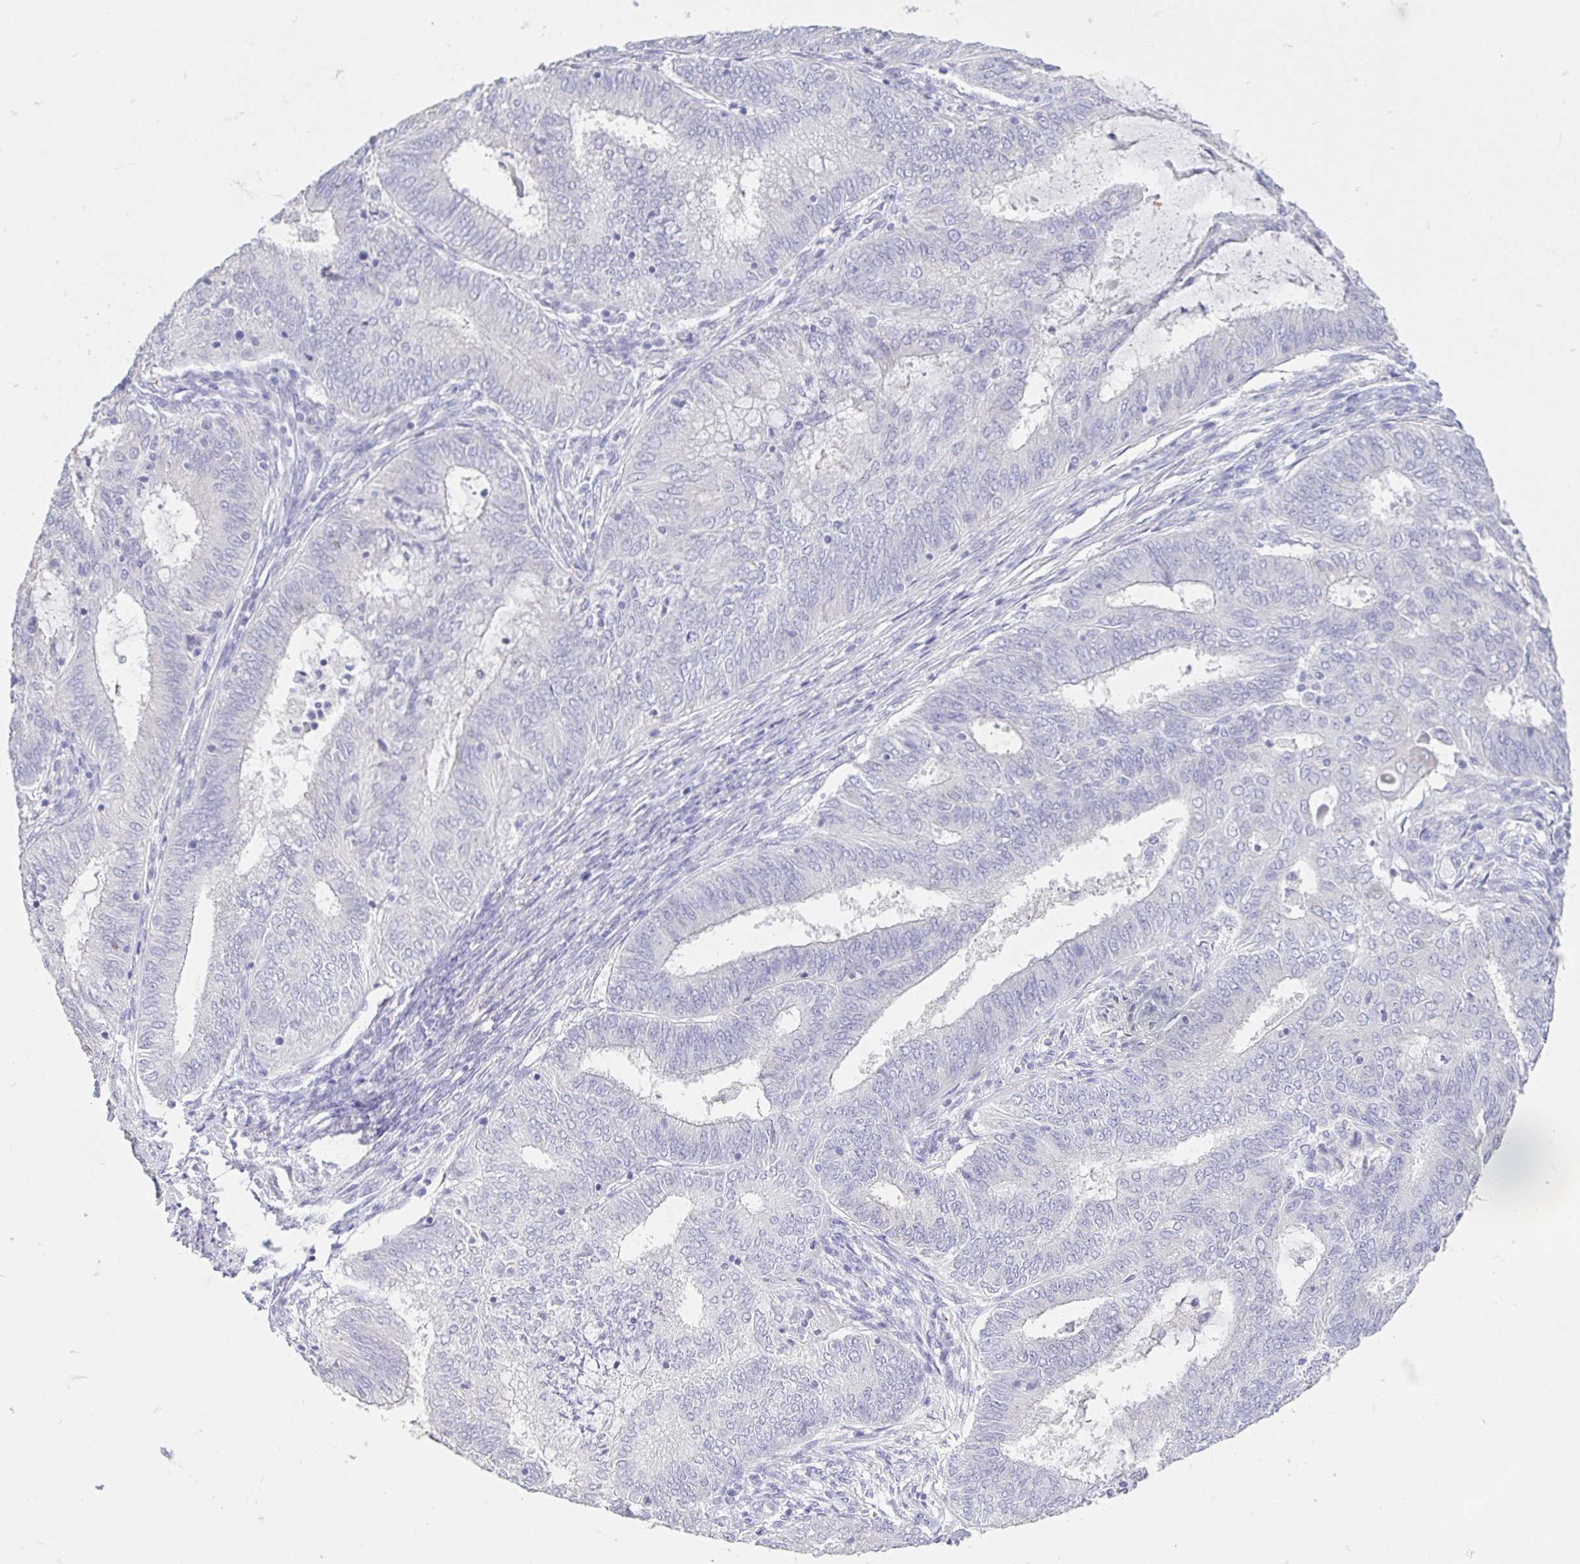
{"staining": {"intensity": "negative", "quantity": "none", "location": "none"}, "tissue": "endometrial cancer", "cell_type": "Tumor cells", "image_type": "cancer", "snomed": [{"axis": "morphology", "description": "Adenocarcinoma, NOS"}, {"axis": "topography", "description": "Endometrium"}], "caption": "This image is of adenocarcinoma (endometrial) stained with IHC to label a protein in brown with the nuclei are counter-stained blue. There is no staining in tumor cells.", "gene": "FABP3", "patient": {"sex": "female", "age": 62}}